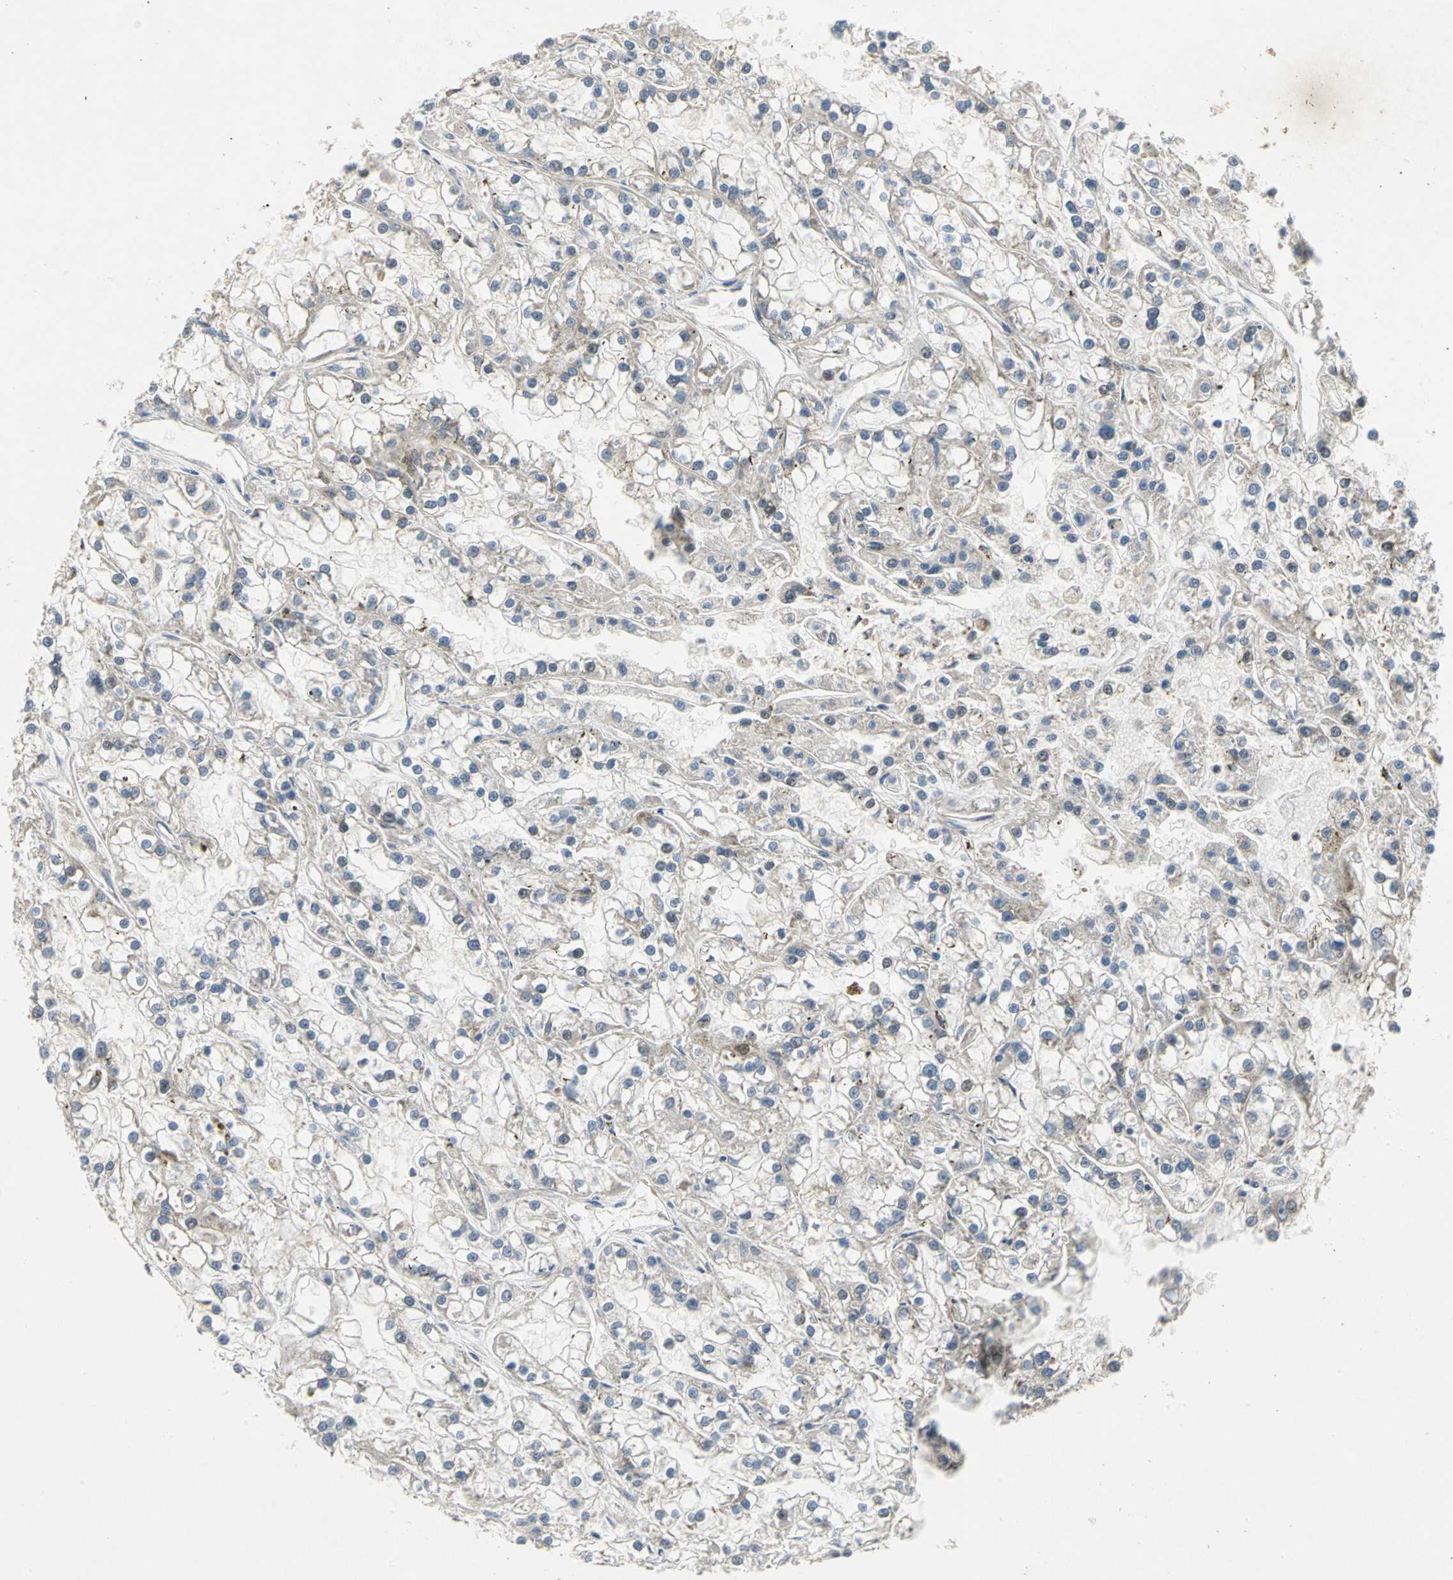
{"staining": {"intensity": "negative", "quantity": "none", "location": "none"}, "tissue": "renal cancer", "cell_type": "Tumor cells", "image_type": "cancer", "snomed": [{"axis": "morphology", "description": "Adenocarcinoma, NOS"}, {"axis": "topography", "description": "Kidney"}], "caption": "IHC of renal cancer demonstrates no positivity in tumor cells.", "gene": "SPPL2B", "patient": {"sex": "female", "age": 52}}